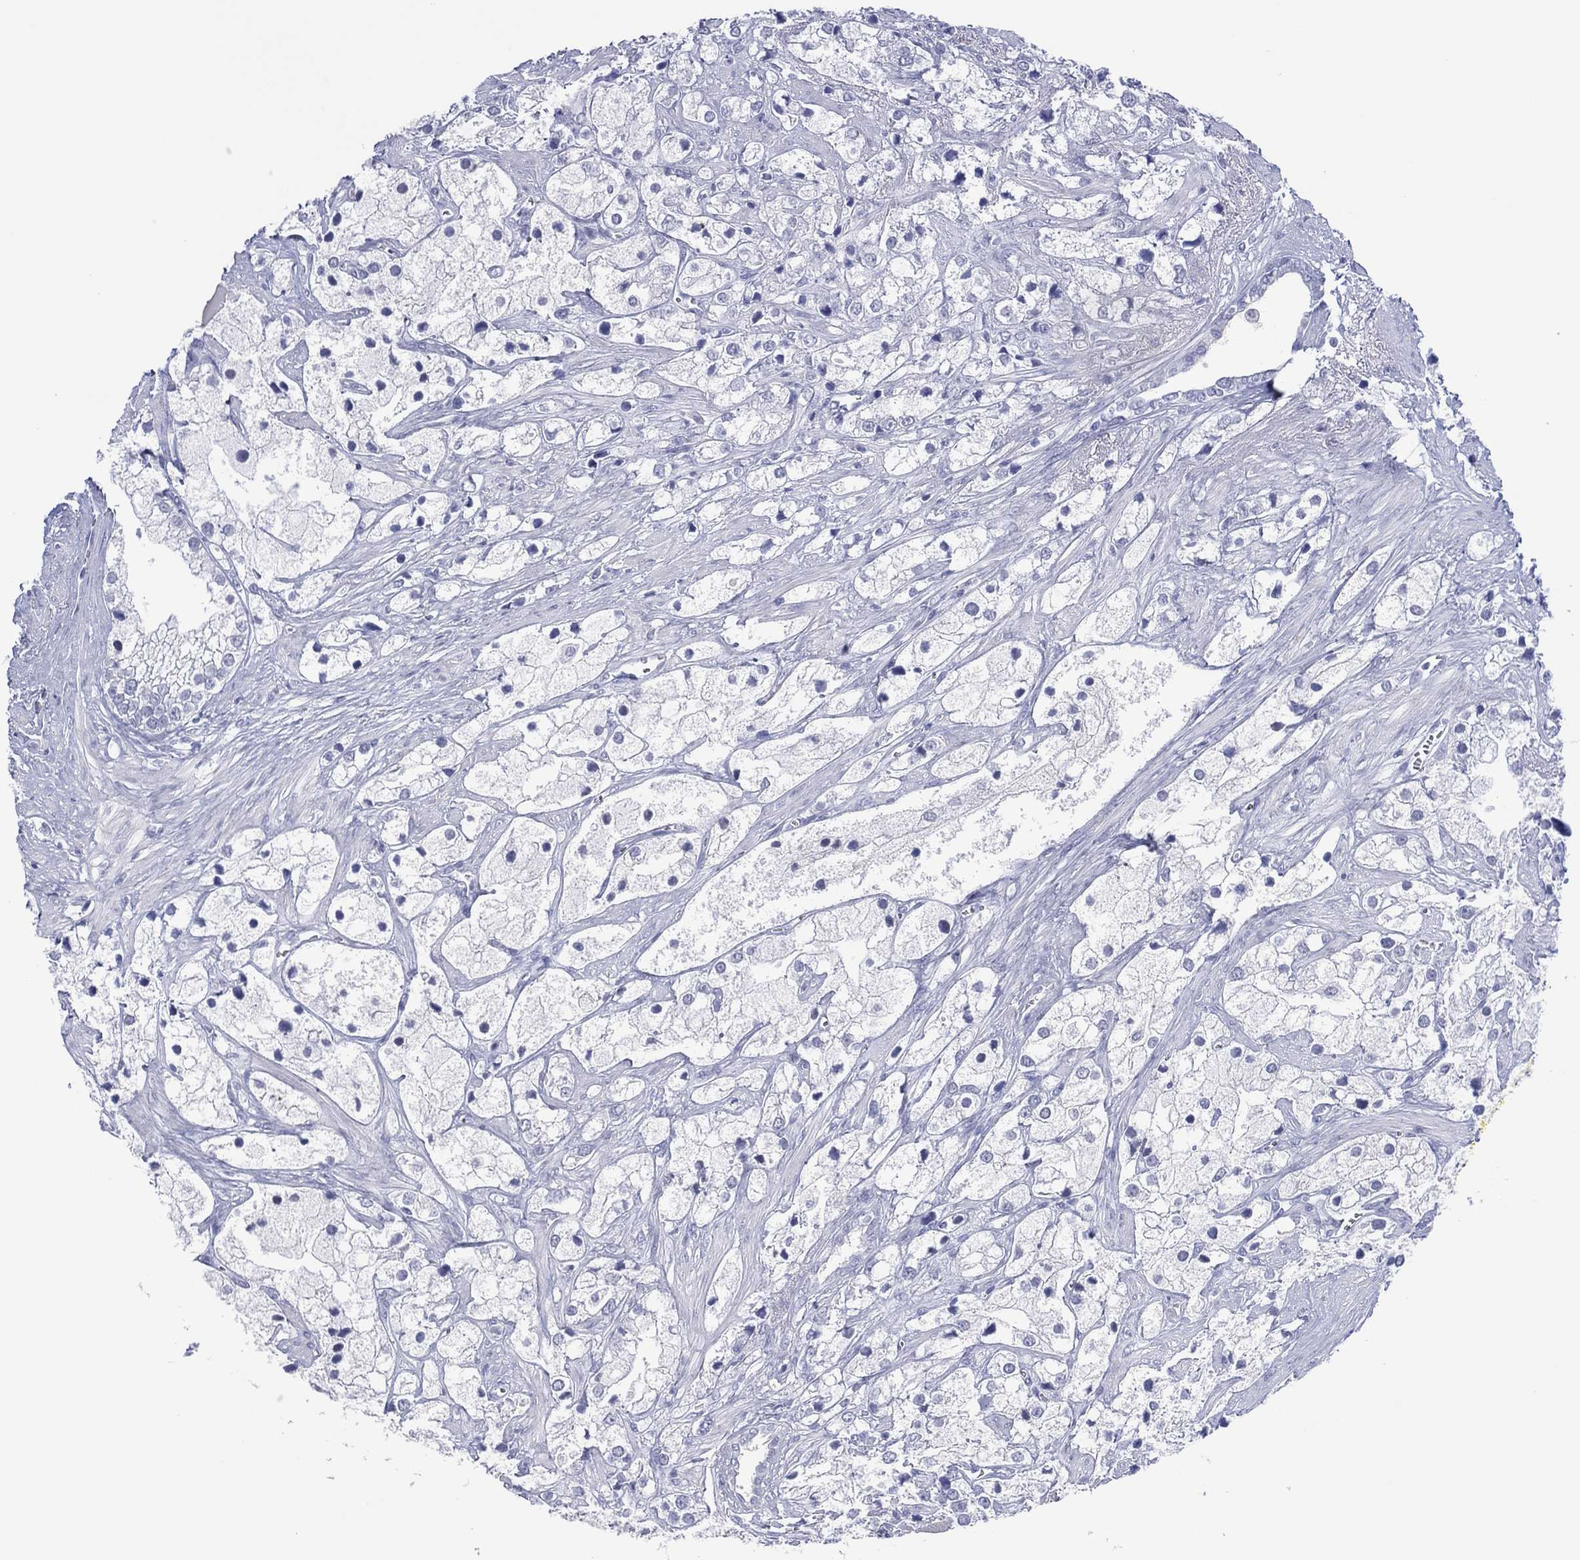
{"staining": {"intensity": "negative", "quantity": "none", "location": "none"}, "tissue": "prostate cancer", "cell_type": "Tumor cells", "image_type": "cancer", "snomed": [{"axis": "morphology", "description": "Adenocarcinoma, NOS"}, {"axis": "topography", "description": "Prostate and seminal vesicle, NOS"}, {"axis": "topography", "description": "Prostate"}], "caption": "Immunohistochemistry (IHC) photomicrograph of neoplastic tissue: human prostate cancer stained with DAB displays no significant protein expression in tumor cells.", "gene": "UTF1", "patient": {"sex": "male", "age": 79}}